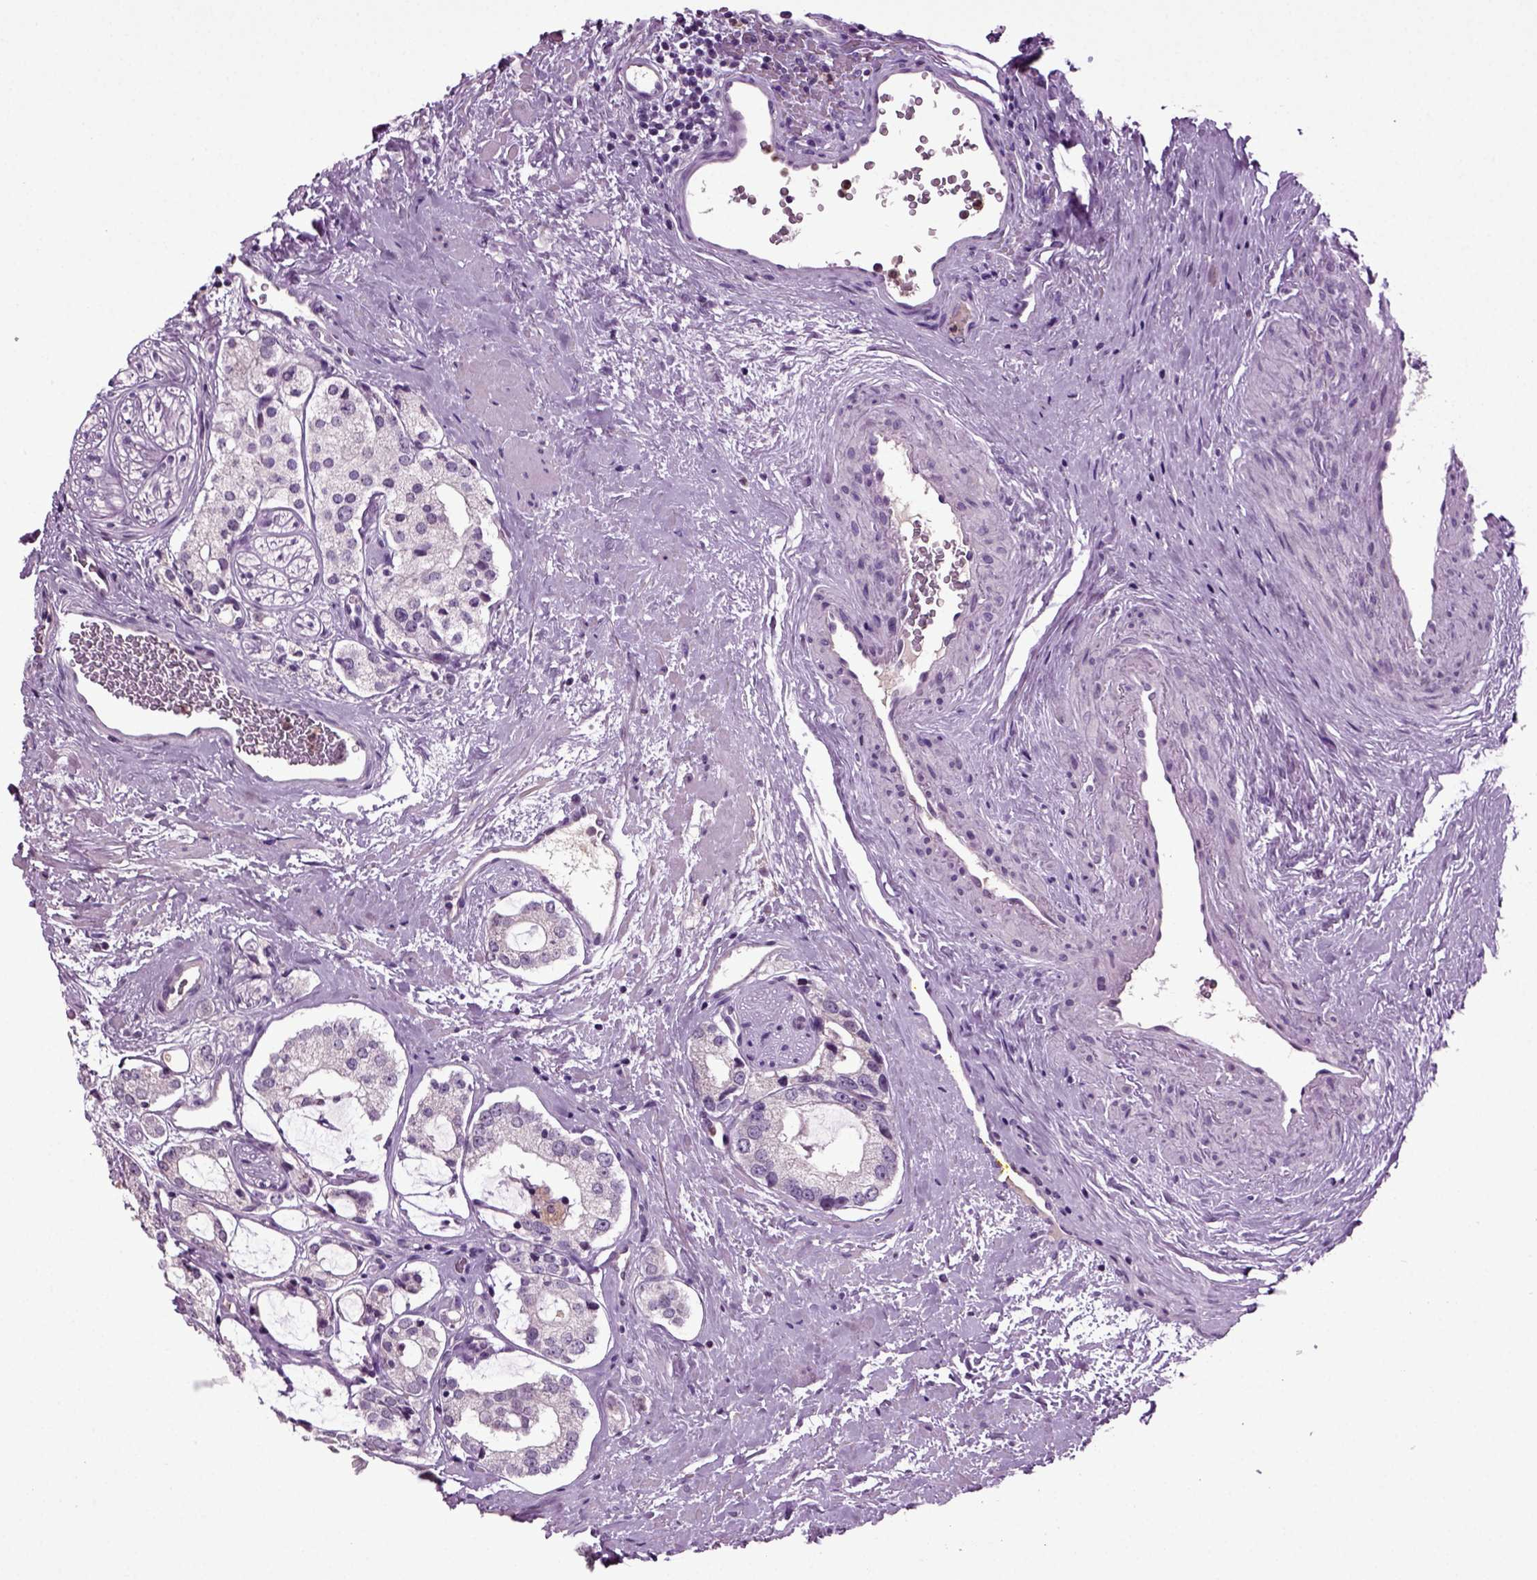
{"staining": {"intensity": "negative", "quantity": "none", "location": "none"}, "tissue": "prostate cancer", "cell_type": "Tumor cells", "image_type": "cancer", "snomed": [{"axis": "morphology", "description": "Adenocarcinoma, NOS"}, {"axis": "topography", "description": "Prostate"}], "caption": "Immunohistochemical staining of human prostate adenocarcinoma displays no significant positivity in tumor cells. The staining is performed using DAB (3,3'-diaminobenzidine) brown chromogen with nuclei counter-stained in using hematoxylin.", "gene": "FGF11", "patient": {"sex": "male", "age": 66}}